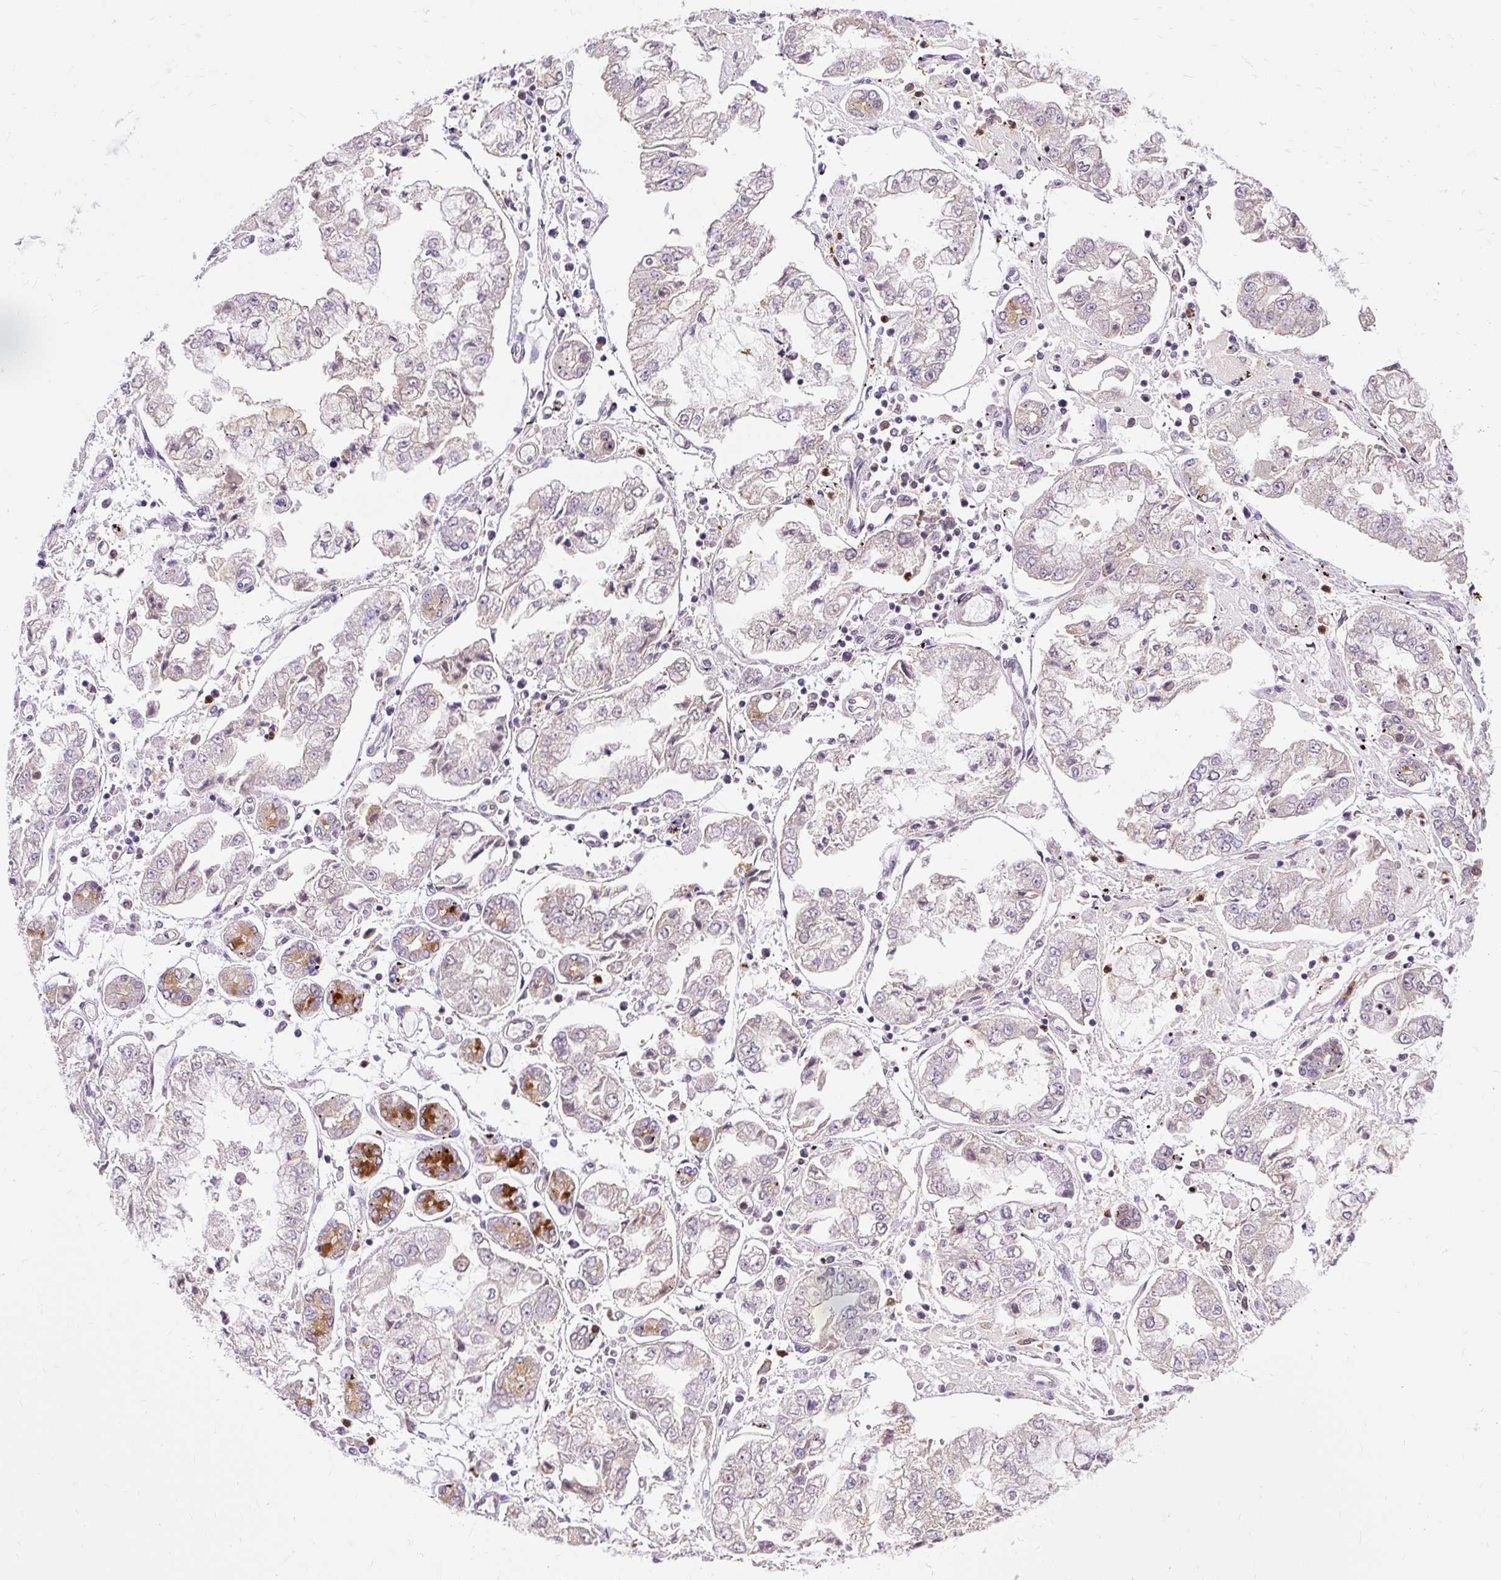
{"staining": {"intensity": "weak", "quantity": "<25%", "location": "cytoplasmic/membranous"}, "tissue": "stomach cancer", "cell_type": "Tumor cells", "image_type": "cancer", "snomed": [{"axis": "morphology", "description": "Adenocarcinoma, NOS"}, {"axis": "topography", "description": "Stomach"}], "caption": "Tumor cells are negative for brown protein staining in stomach adenocarcinoma. (Brightfield microscopy of DAB immunohistochemistry (IHC) at high magnification).", "gene": "CTTNBP2", "patient": {"sex": "male", "age": 76}}